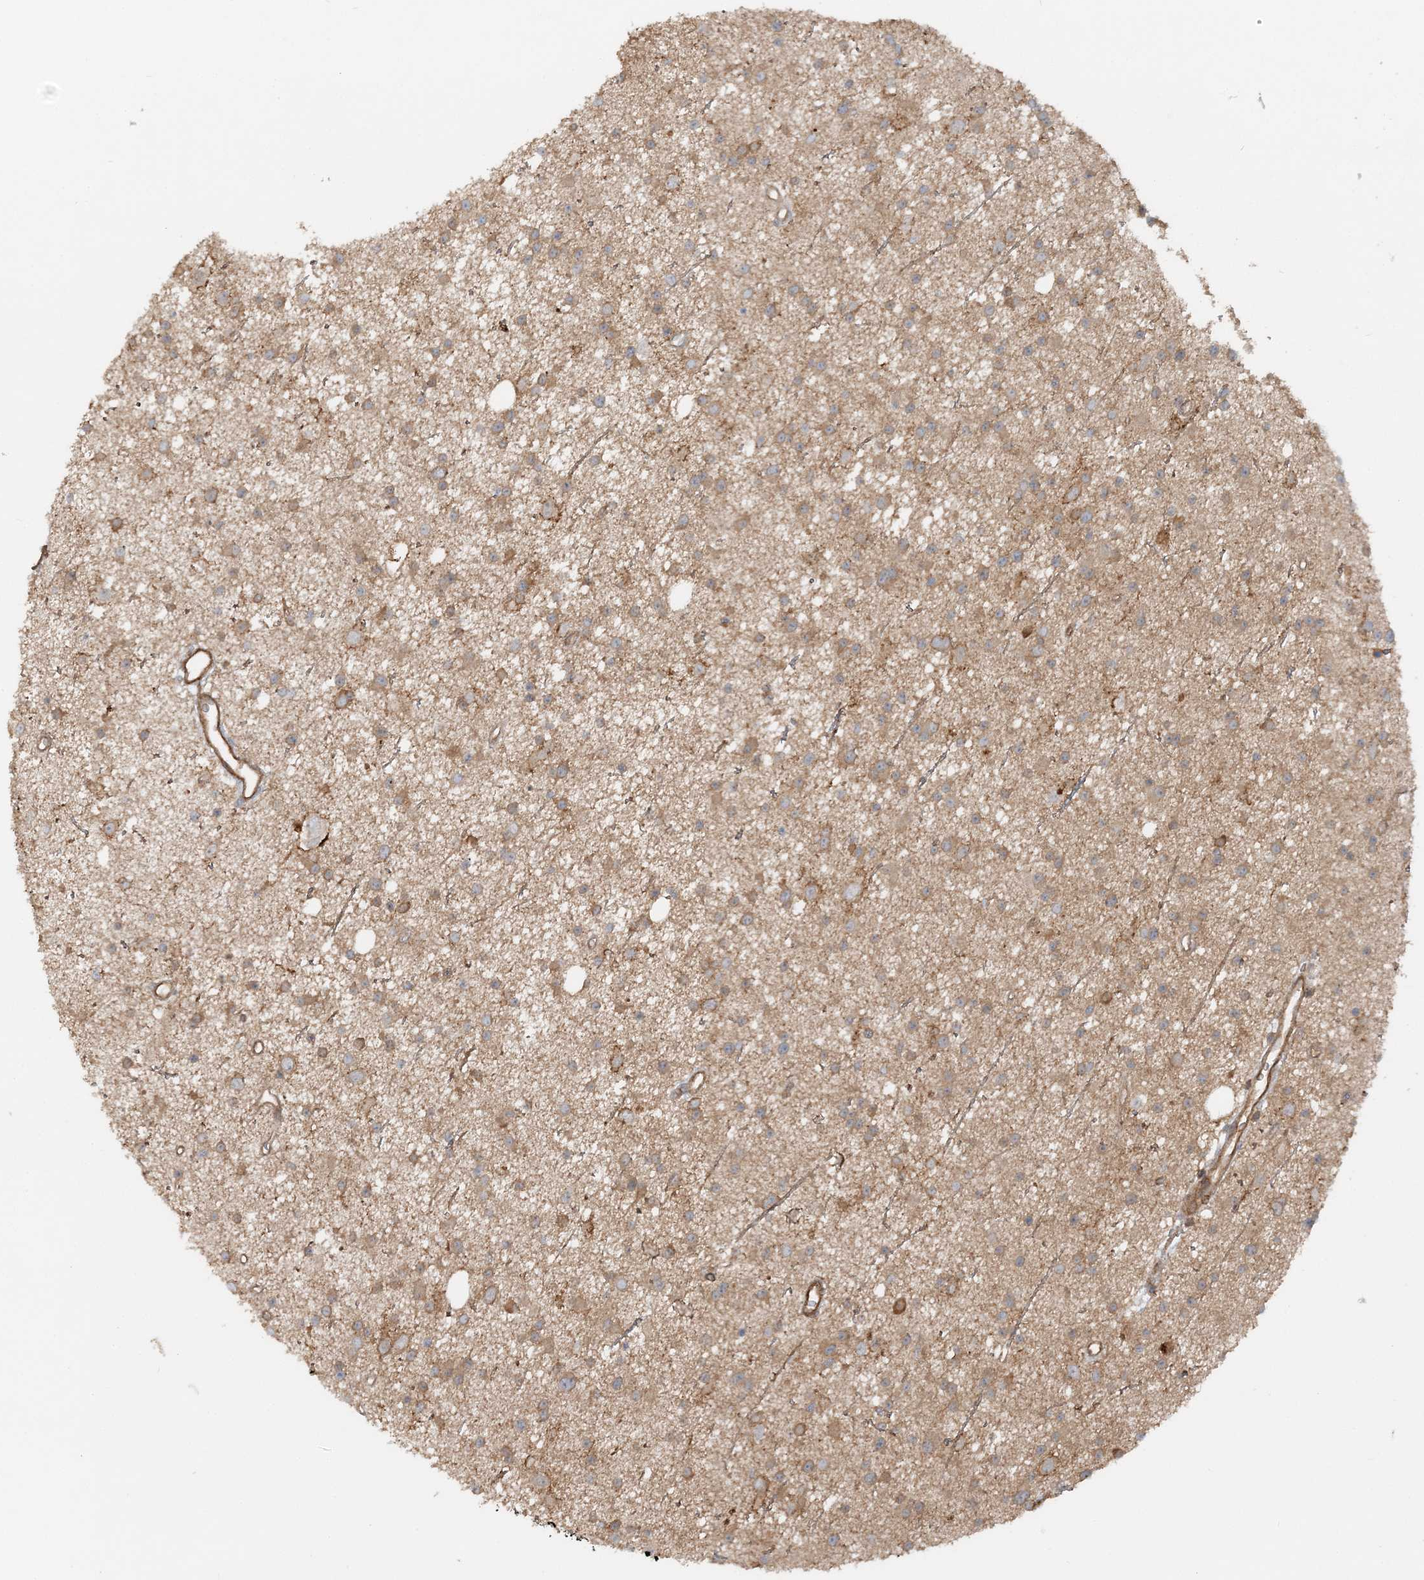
{"staining": {"intensity": "moderate", "quantity": ">75%", "location": "cytoplasmic/membranous"}, "tissue": "glioma", "cell_type": "Tumor cells", "image_type": "cancer", "snomed": [{"axis": "morphology", "description": "Glioma, malignant, Low grade"}, {"axis": "topography", "description": "Cerebral cortex"}], "caption": "Moderate cytoplasmic/membranous expression for a protein is appreciated in approximately >75% of tumor cells of malignant glioma (low-grade) using IHC.", "gene": "DSTN", "patient": {"sex": "female", "age": 39}}